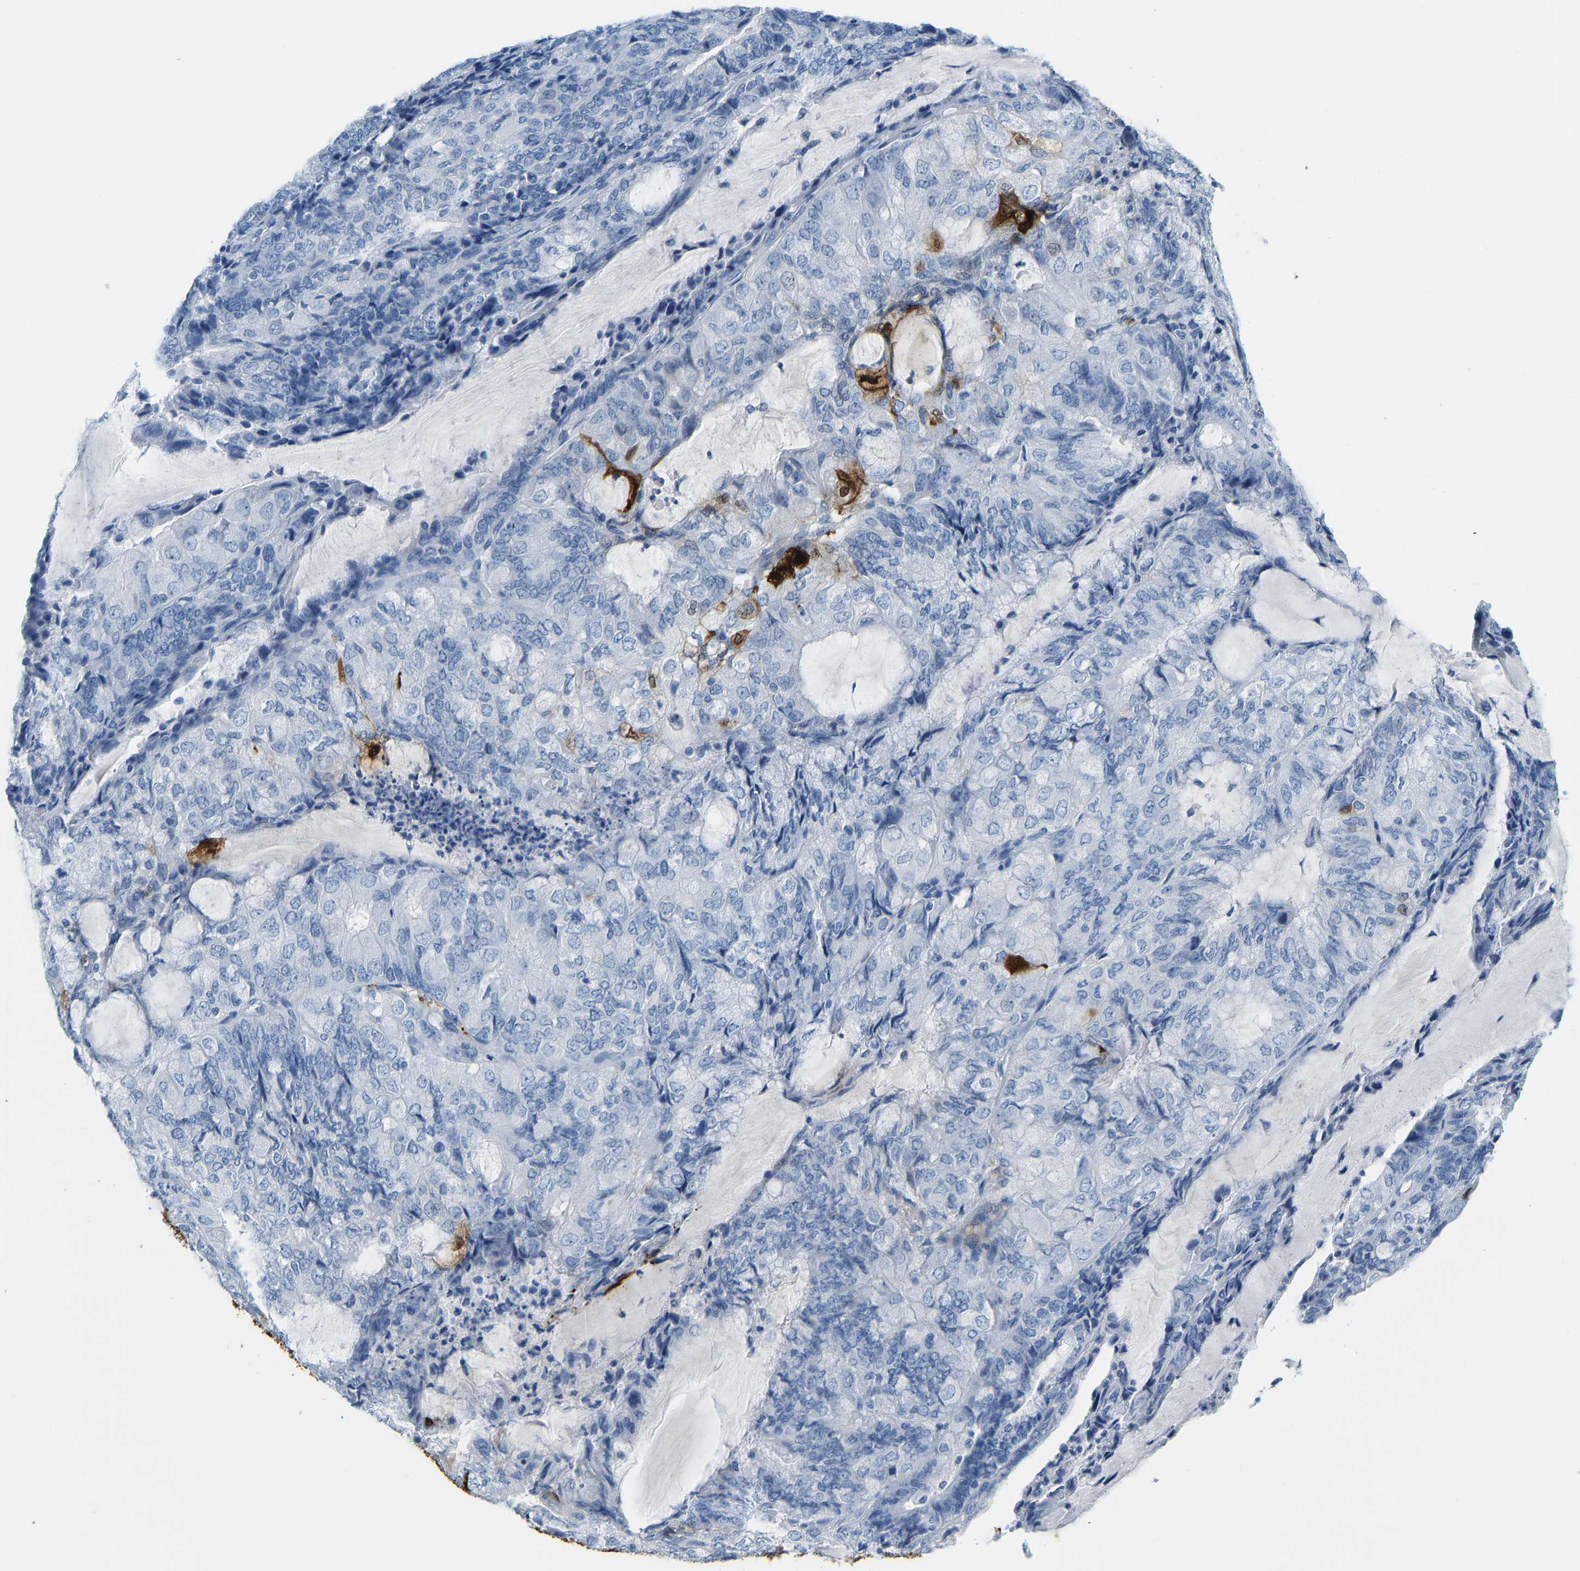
{"staining": {"intensity": "negative", "quantity": "none", "location": "none"}, "tissue": "endometrial cancer", "cell_type": "Tumor cells", "image_type": "cancer", "snomed": [{"axis": "morphology", "description": "Adenocarcinoma, NOS"}, {"axis": "topography", "description": "Endometrium"}], "caption": "DAB (3,3'-diaminobenzidine) immunohistochemical staining of endometrial cancer (adenocarcinoma) exhibits no significant staining in tumor cells.", "gene": "SERPINB3", "patient": {"sex": "female", "age": 81}}